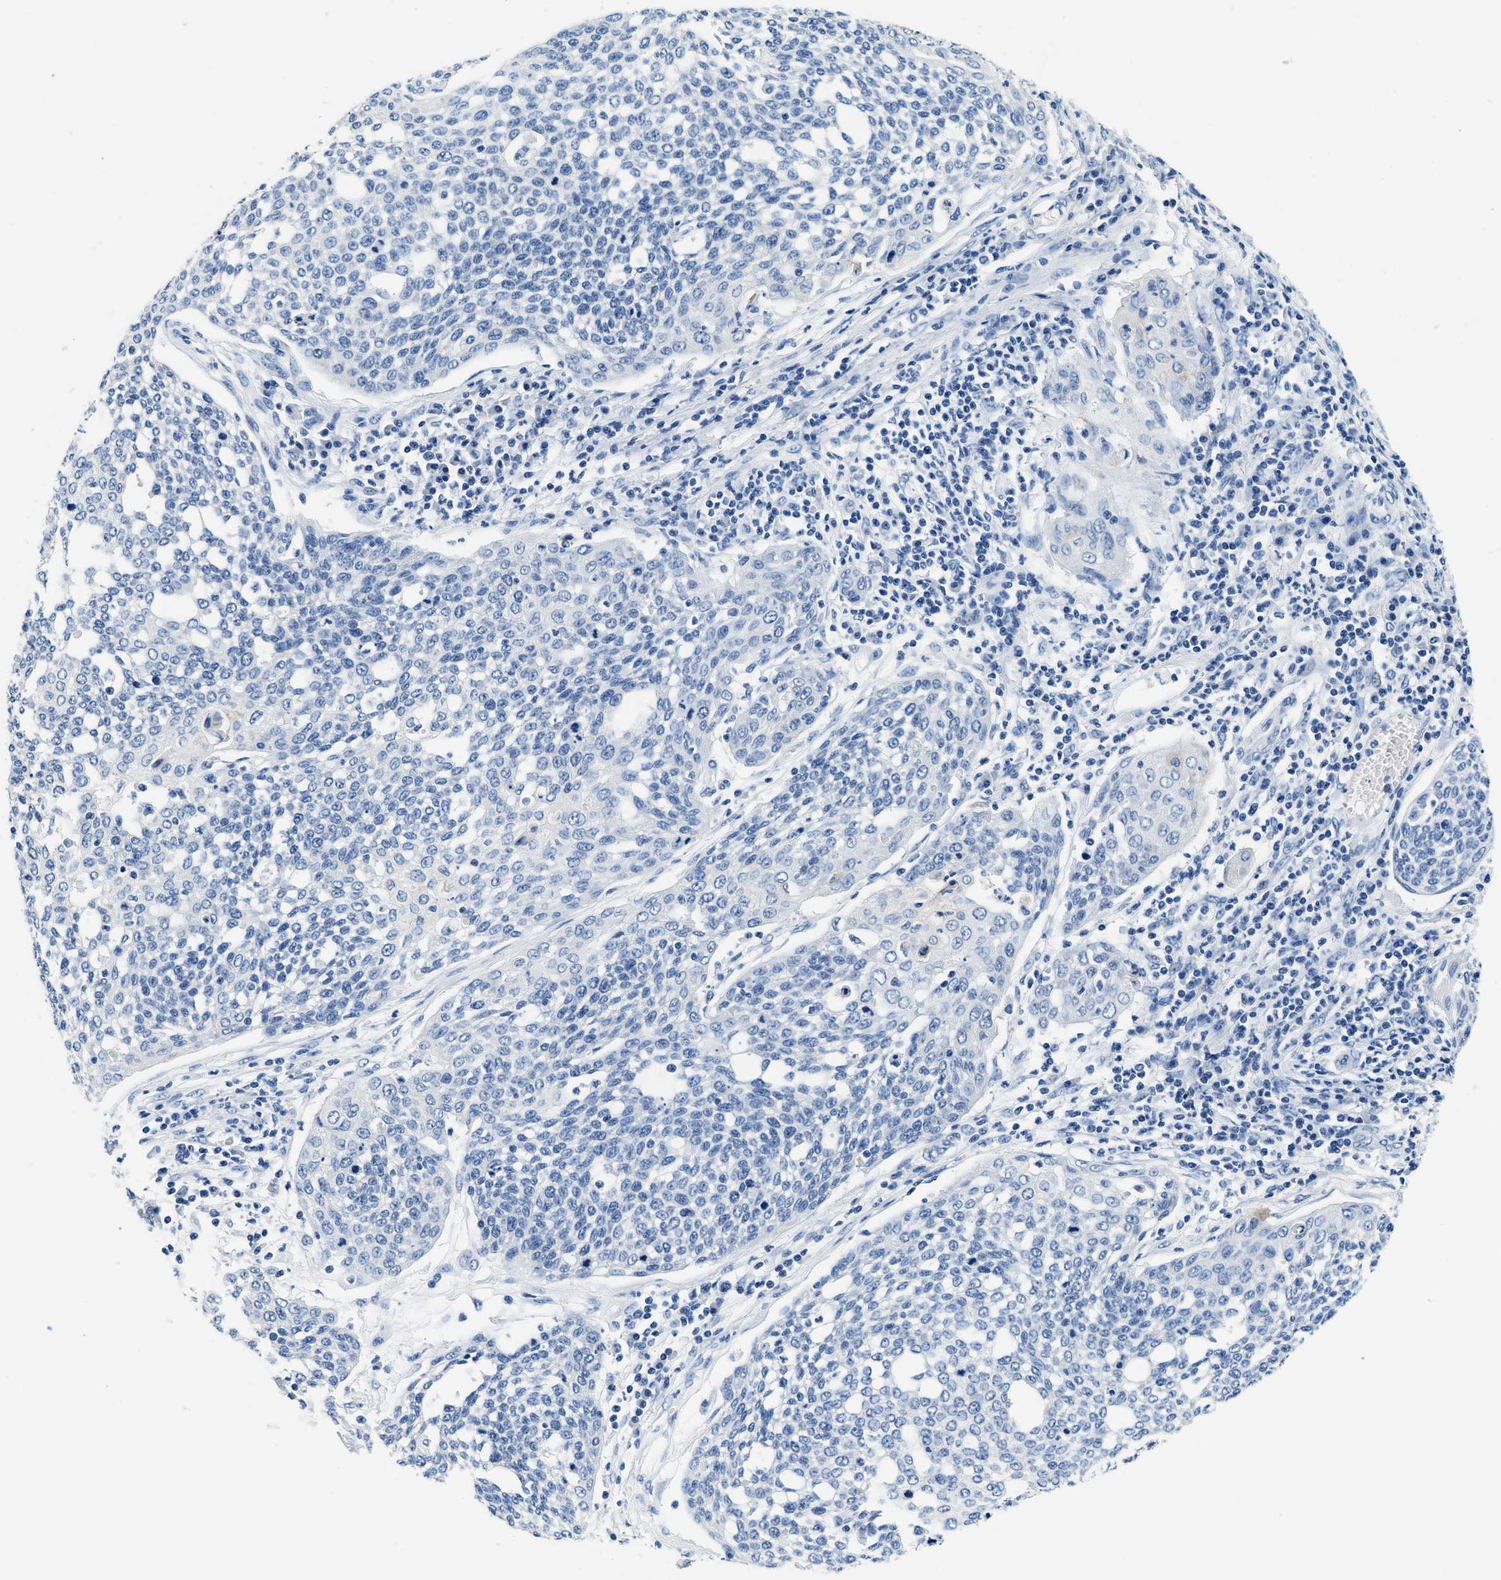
{"staining": {"intensity": "negative", "quantity": "none", "location": "none"}, "tissue": "cervical cancer", "cell_type": "Tumor cells", "image_type": "cancer", "snomed": [{"axis": "morphology", "description": "Squamous cell carcinoma, NOS"}, {"axis": "topography", "description": "Cervix"}], "caption": "A photomicrograph of human cervical cancer is negative for staining in tumor cells.", "gene": "GSTM3", "patient": {"sex": "female", "age": 34}}